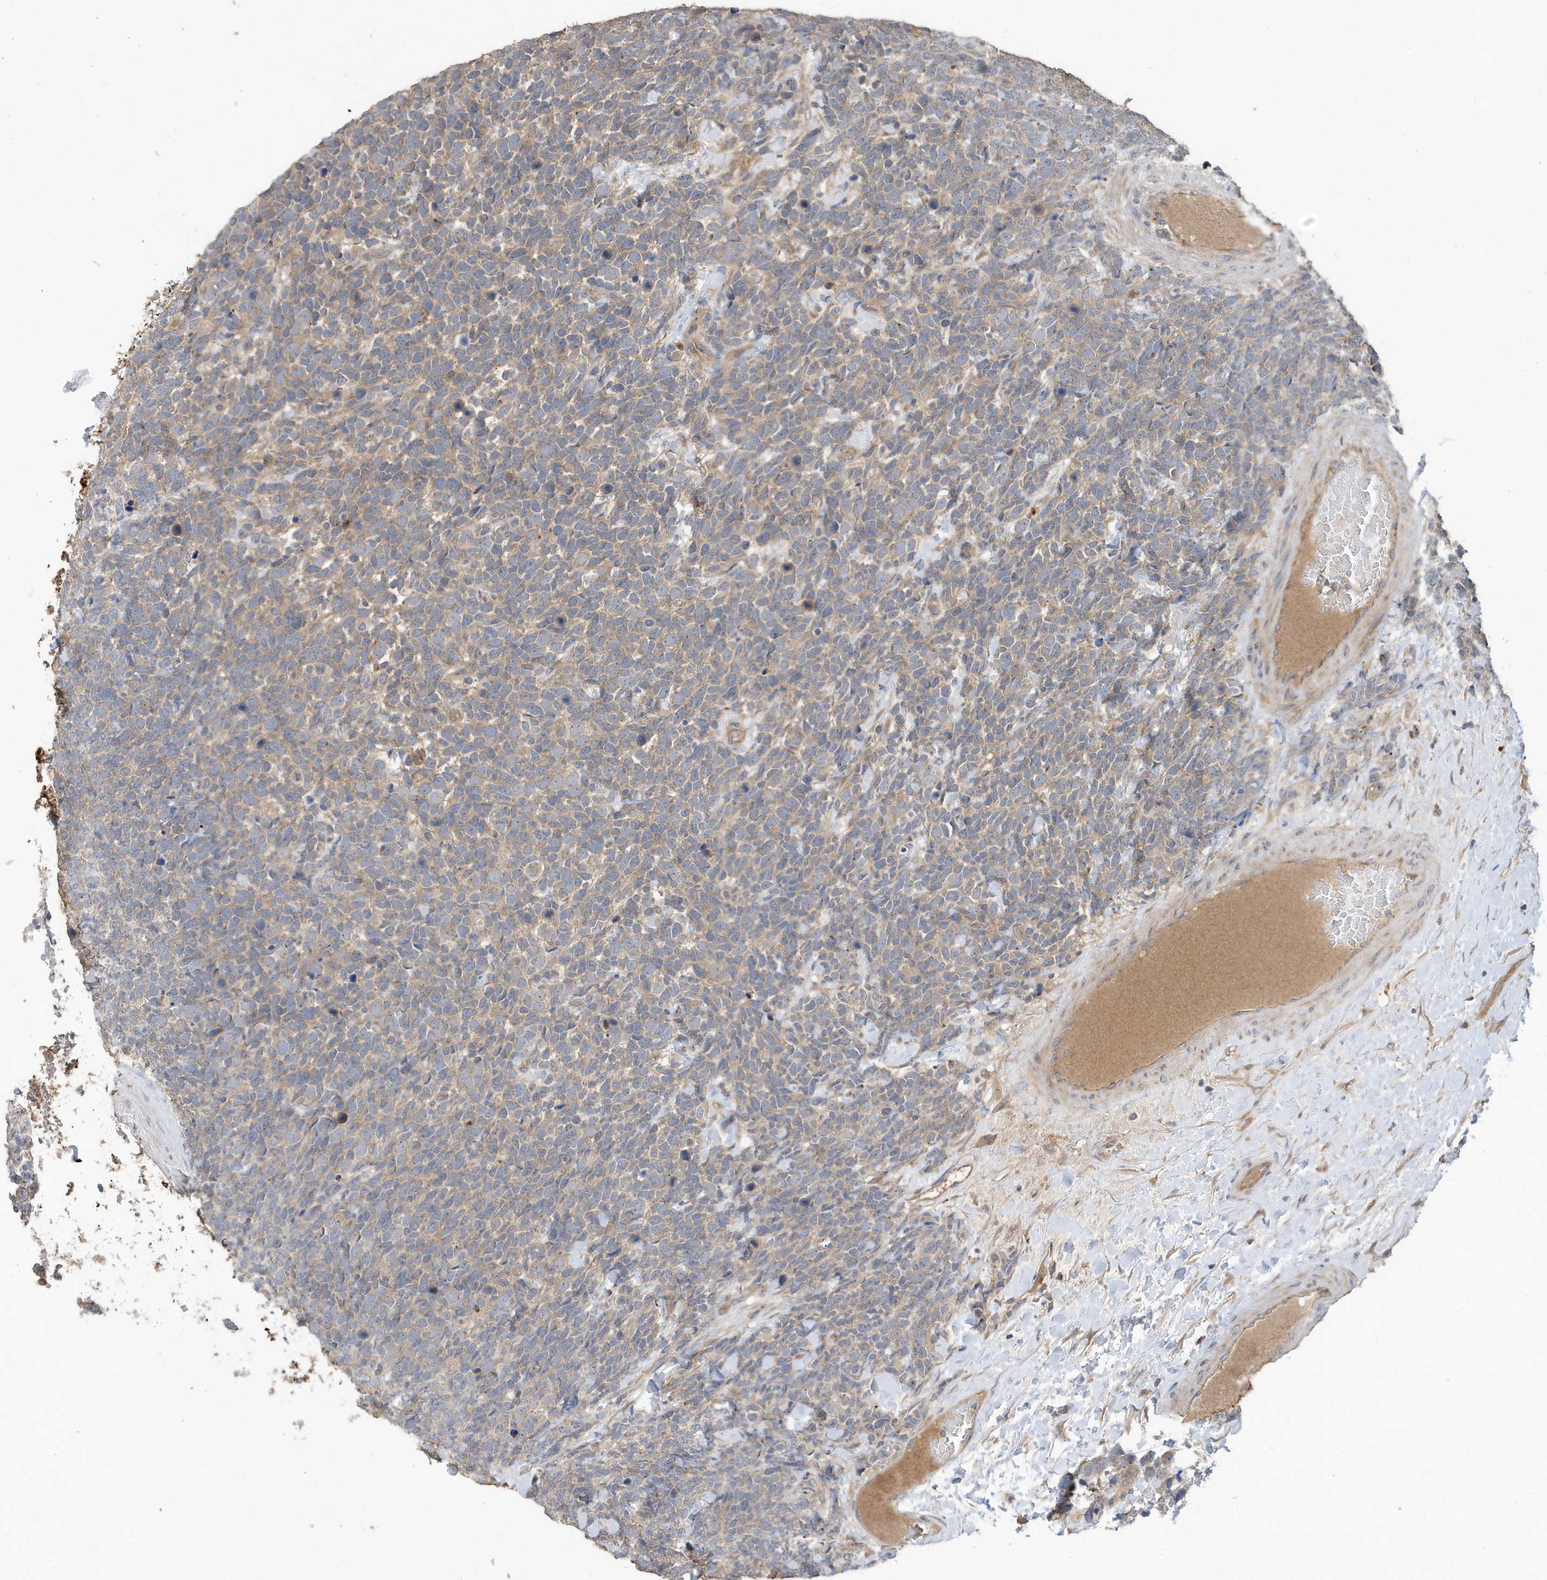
{"staining": {"intensity": "weak", "quantity": "25%-75%", "location": "cytoplasmic/membranous"}, "tissue": "urothelial cancer", "cell_type": "Tumor cells", "image_type": "cancer", "snomed": [{"axis": "morphology", "description": "Urothelial carcinoma, High grade"}, {"axis": "topography", "description": "Urinary bladder"}], "caption": "A histopathology image showing weak cytoplasmic/membranous expression in about 25%-75% of tumor cells in urothelial cancer, as visualized by brown immunohistochemical staining.", "gene": "LAPTM4A", "patient": {"sex": "female", "age": 82}}